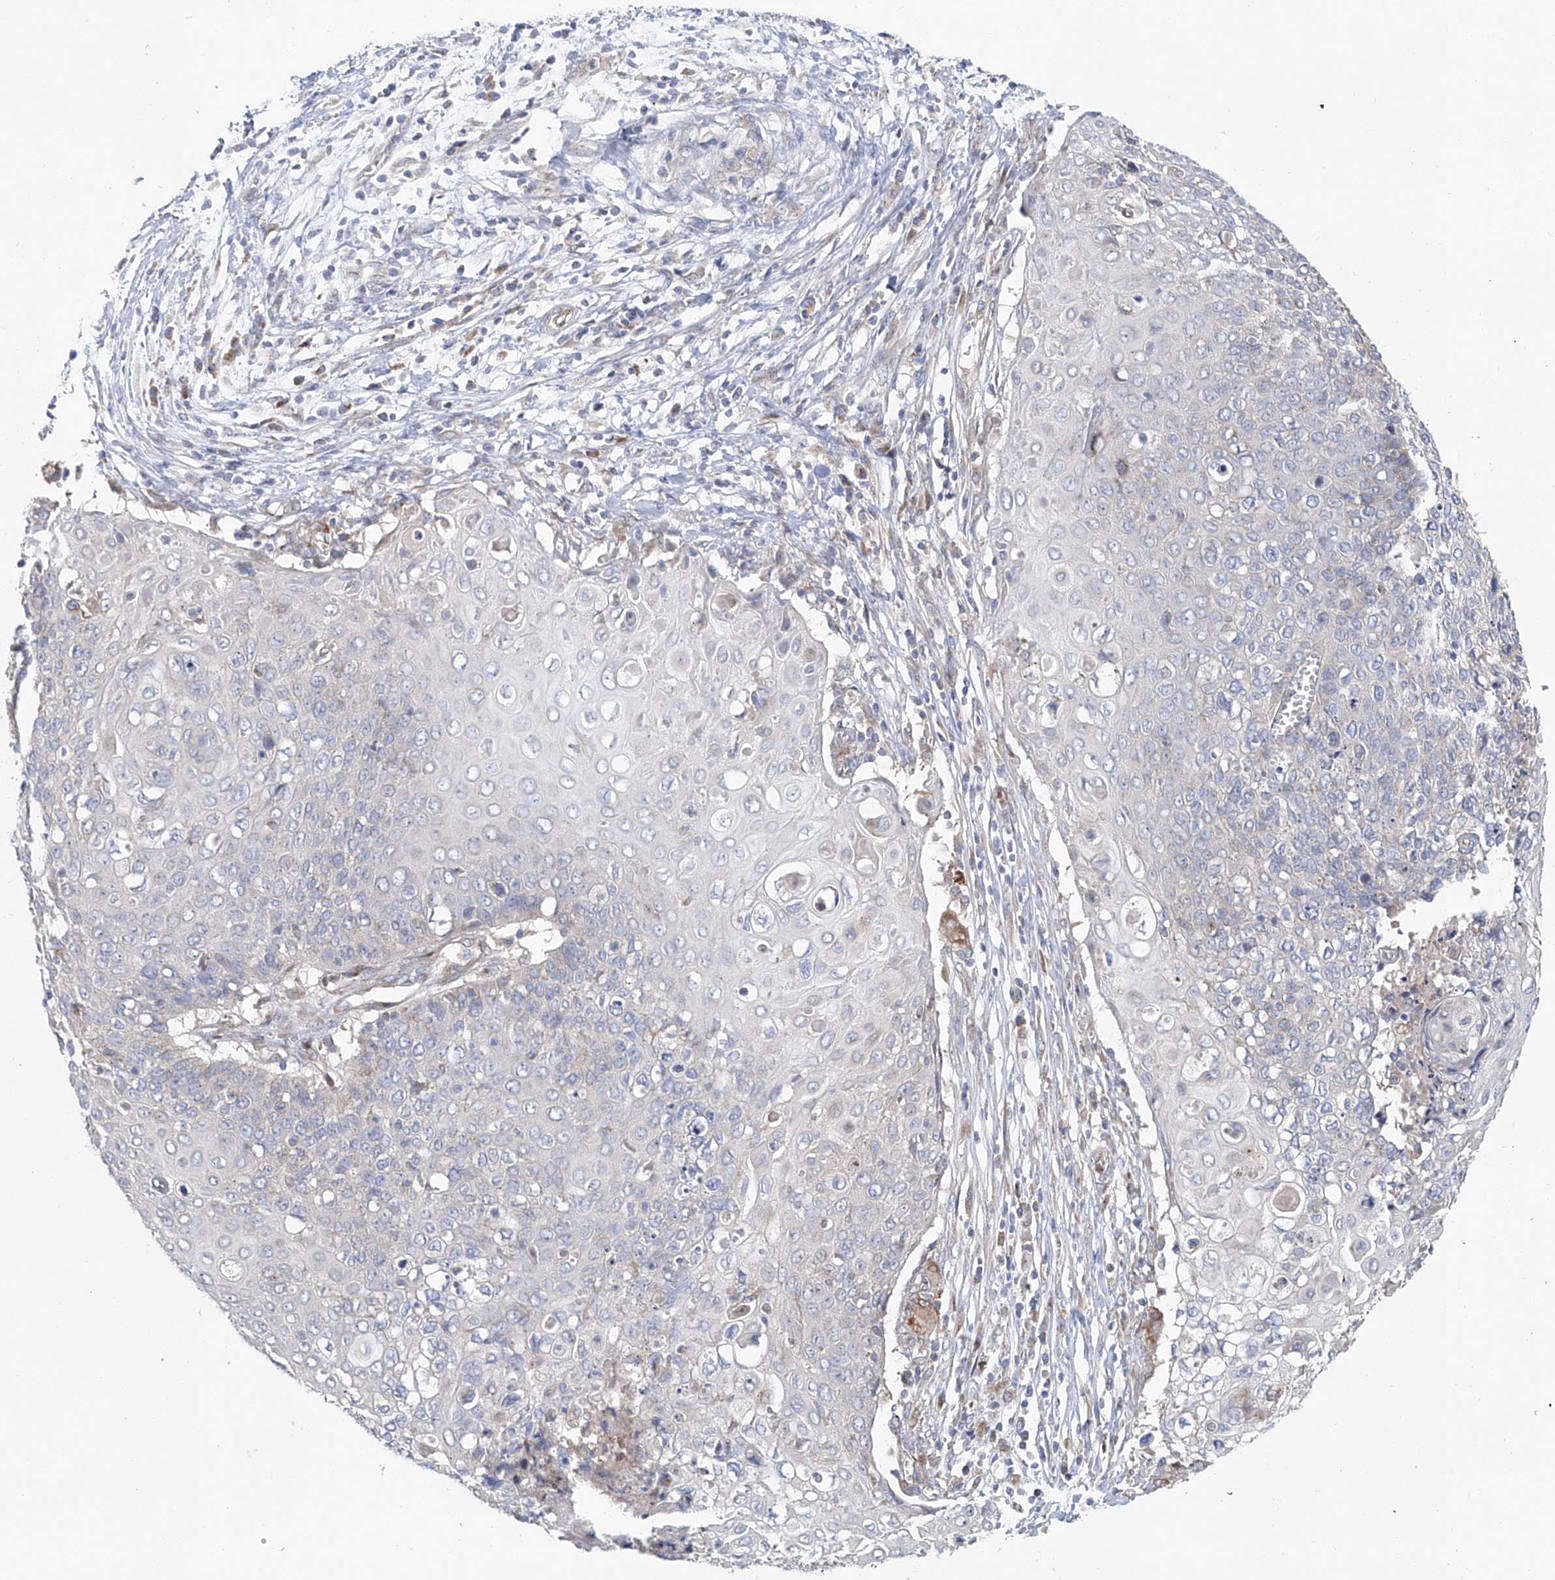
{"staining": {"intensity": "negative", "quantity": "none", "location": "none"}, "tissue": "cervical cancer", "cell_type": "Tumor cells", "image_type": "cancer", "snomed": [{"axis": "morphology", "description": "Squamous cell carcinoma, NOS"}, {"axis": "topography", "description": "Cervix"}], "caption": "A photomicrograph of human squamous cell carcinoma (cervical) is negative for staining in tumor cells.", "gene": "KLC4", "patient": {"sex": "female", "age": 39}}